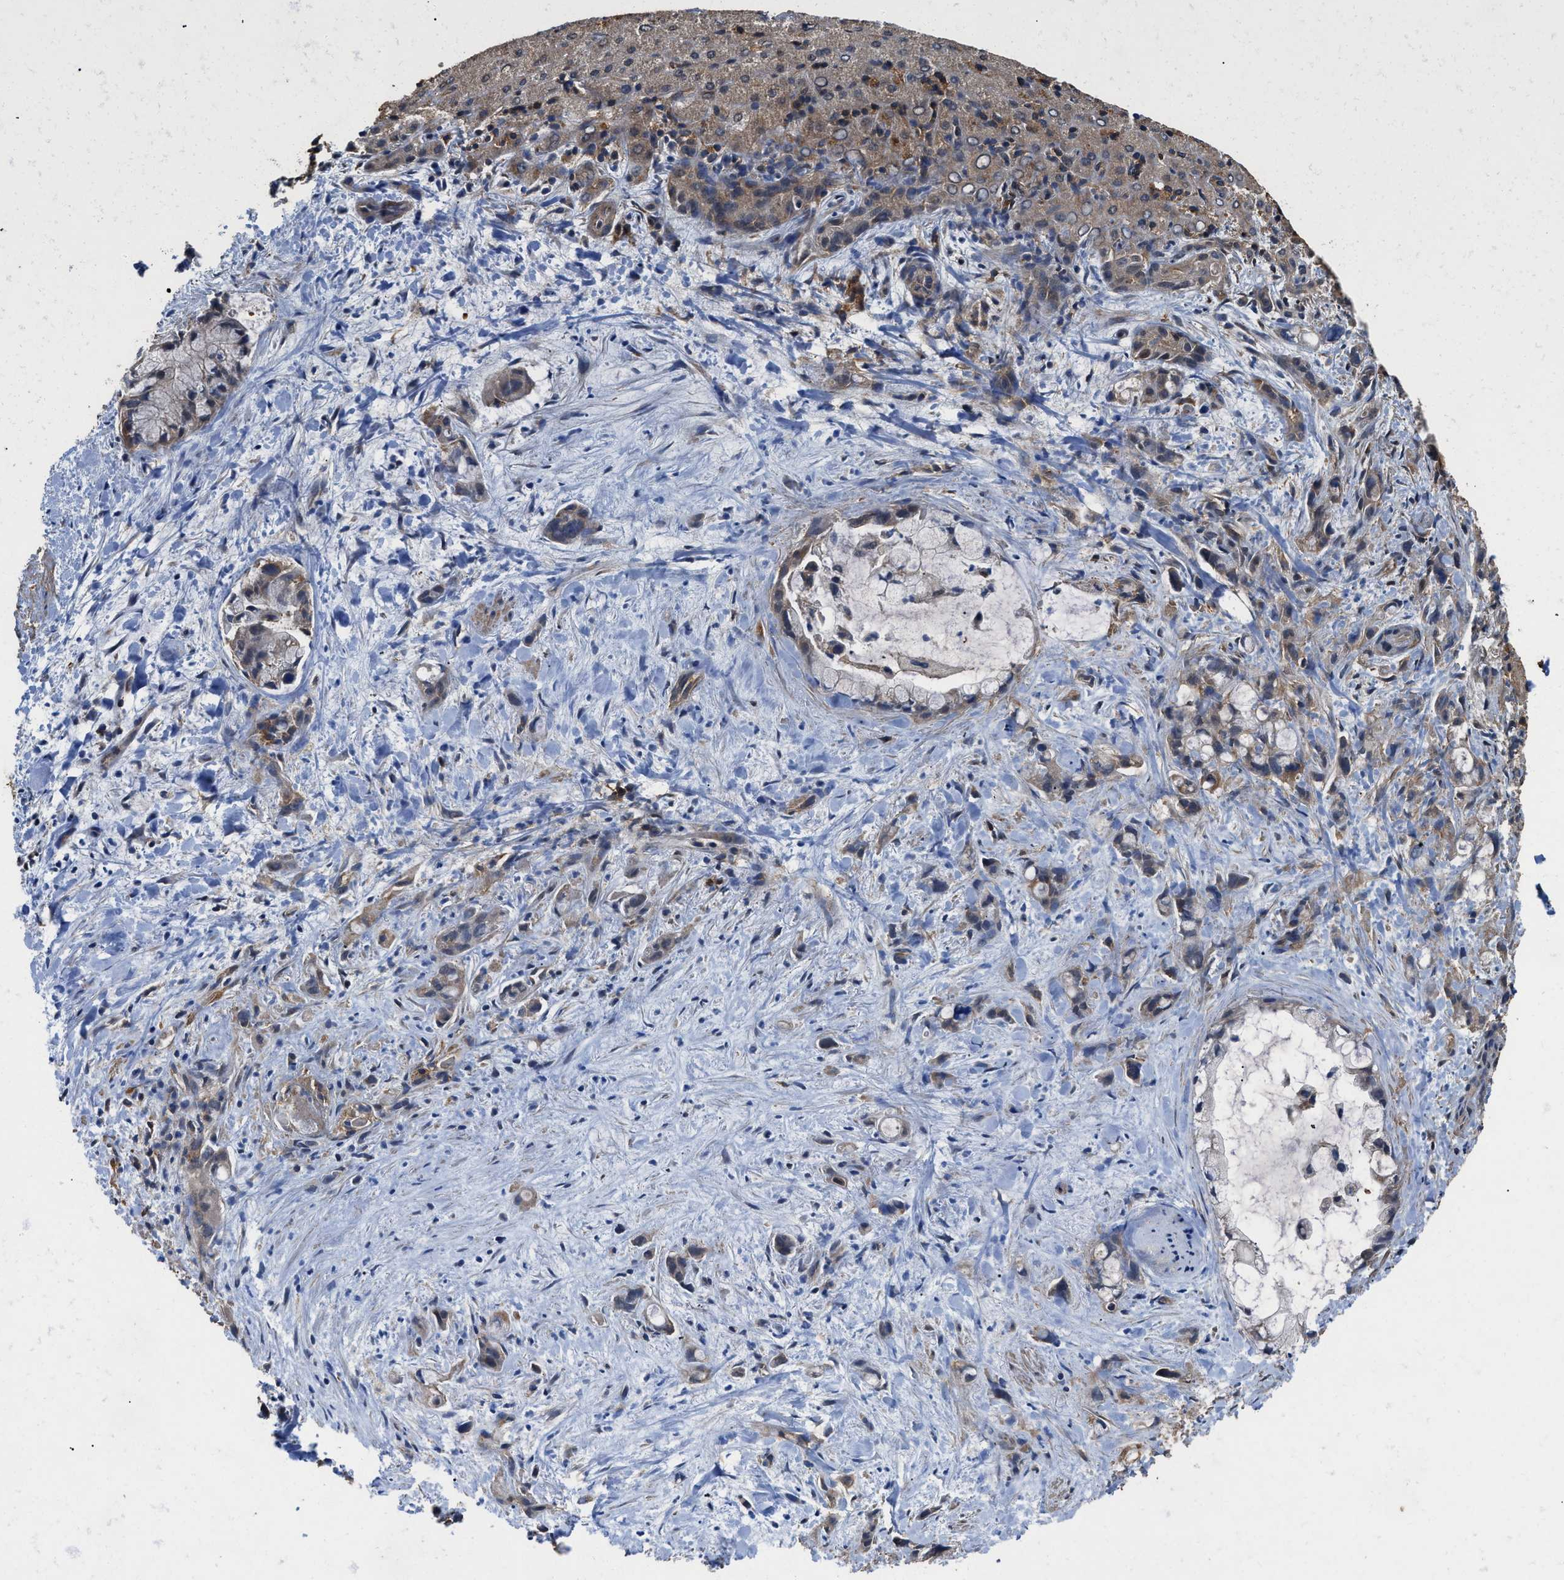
{"staining": {"intensity": "weak", "quantity": ">75%", "location": "cytoplasmic/membranous"}, "tissue": "liver cancer", "cell_type": "Tumor cells", "image_type": "cancer", "snomed": [{"axis": "morphology", "description": "Cholangiocarcinoma"}, {"axis": "topography", "description": "Liver"}], "caption": "The photomicrograph shows immunohistochemical staining of liver cholangiocarcinoma. There is weak cytoplasmic/membranous staining is appreciated in about >75% of tumor cells.", "gene": "LINGO2", "patient": {"sex": "female", "age": 72}}